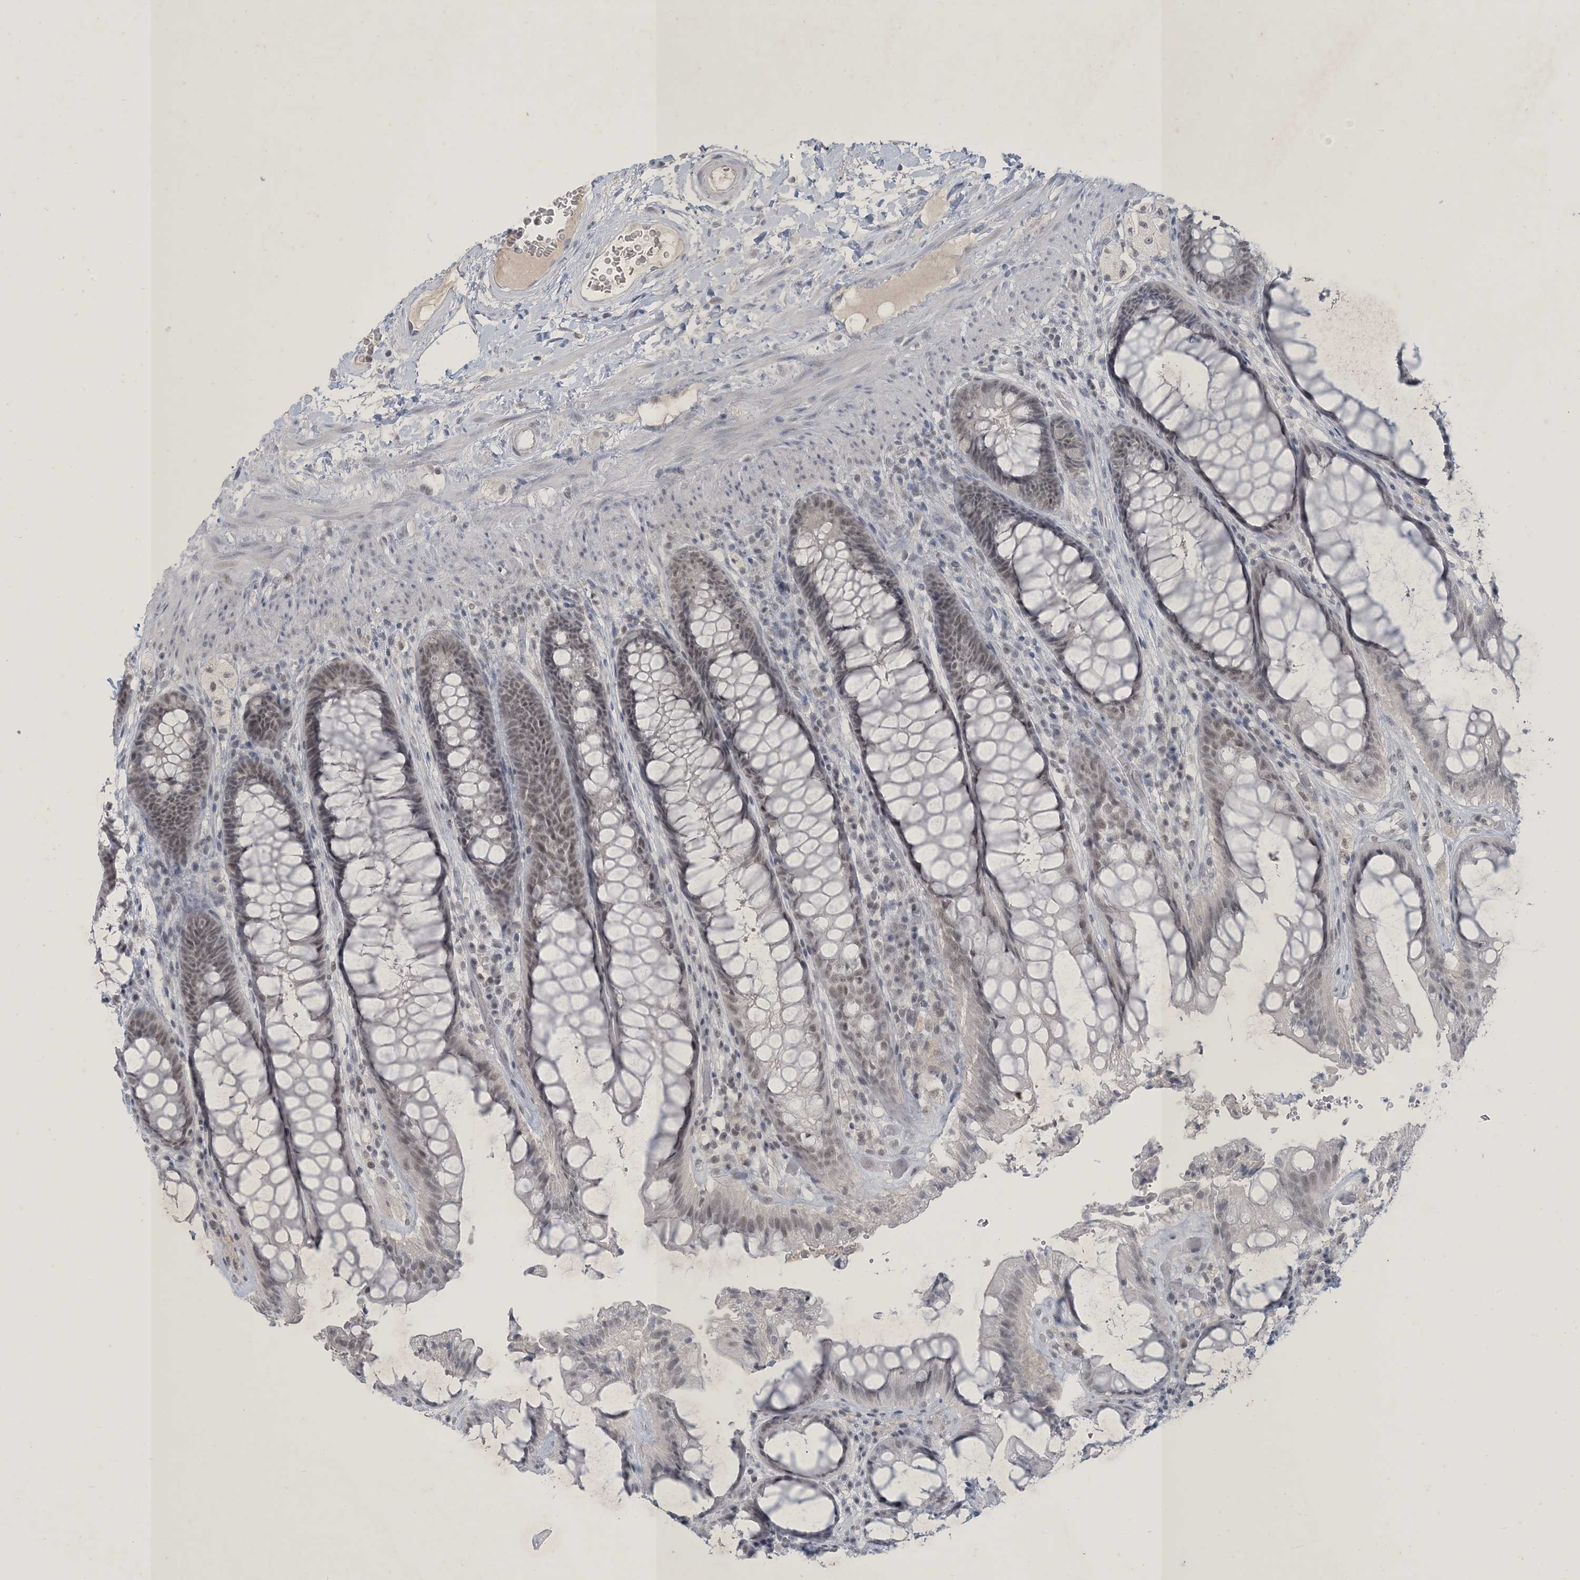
{"staining": {"intensity": "weak", "quantity": "25%-75%", "location": "nuclear"}, "tissue": "rectum", "cell_type": "Glandular cells", "image_type": "normal", "snomed": [{"axis": "morphology", "description": "Normal tissue, NOS"}, {"axis": "topography", "description": "Rectum"}], "caption": "Unremarkable rectum demonstrates weak nuclear positivity in approximately 25%-75% of glandular cells, visualized by immunohistochemistry.", "gene": "ZNF674", "patient": {"sex": "female", "age": 46}}